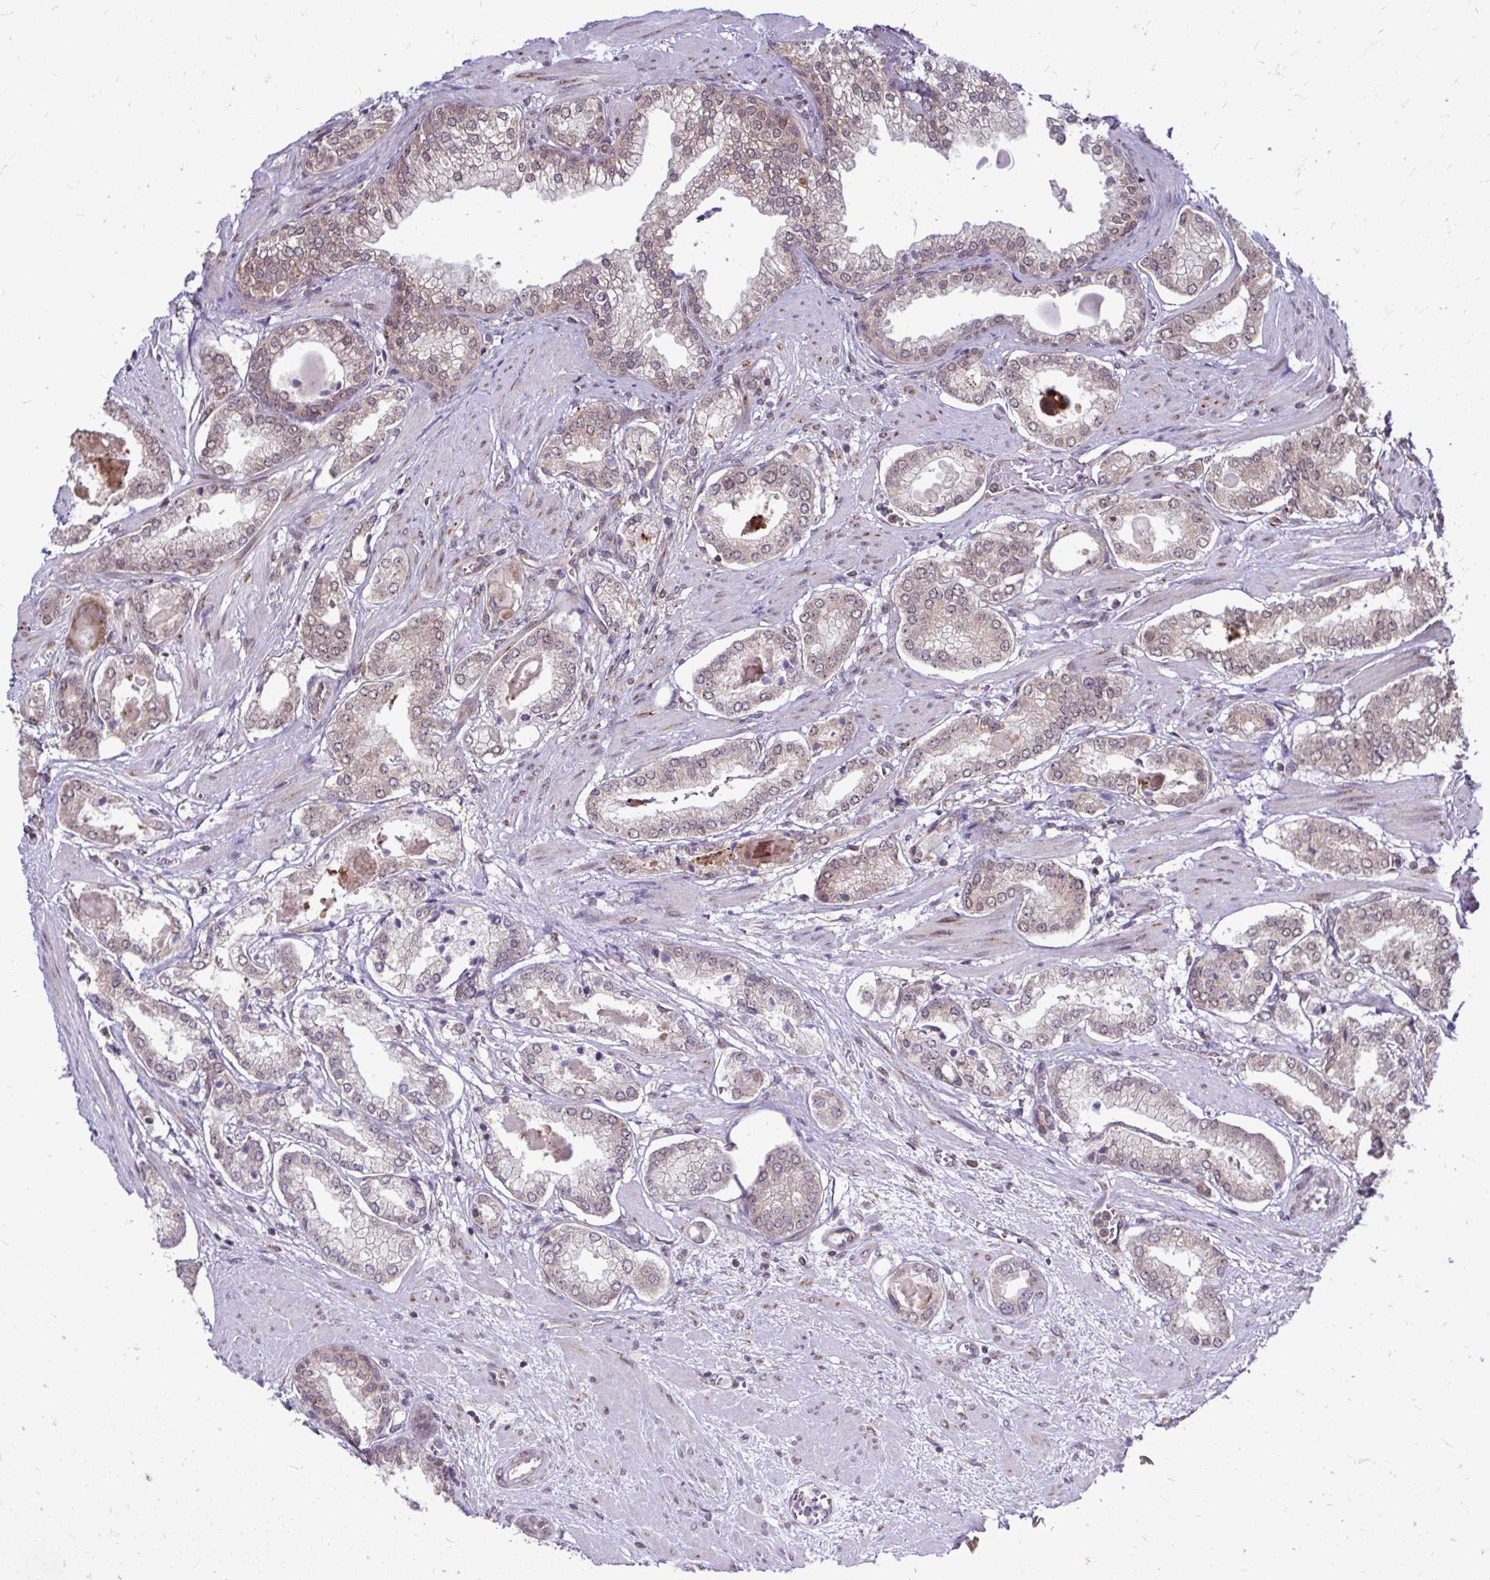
{"staining": {"intensity": "weak", "quantity": "<25%", "location": "cytoplasmic/membranous,nuclear"}, "tissue": "prostate cancer", "cell_type": "Tumor cells", "image_type": "cancer", "snomed": [{"axis": "morphology", "description": "Adenocarcinoma, Low grade"}, {"axis": "topography", "description": "Prostate"}], "caption": "A histopathology image of prostate cancer (adenocarcinoma (low-grade)) stained for a protein reveals no brown staining in tumor cells. Nuclei are stained in blue.", "gene": "FMR1", "patient": {"sex": "male", "age": 64}}